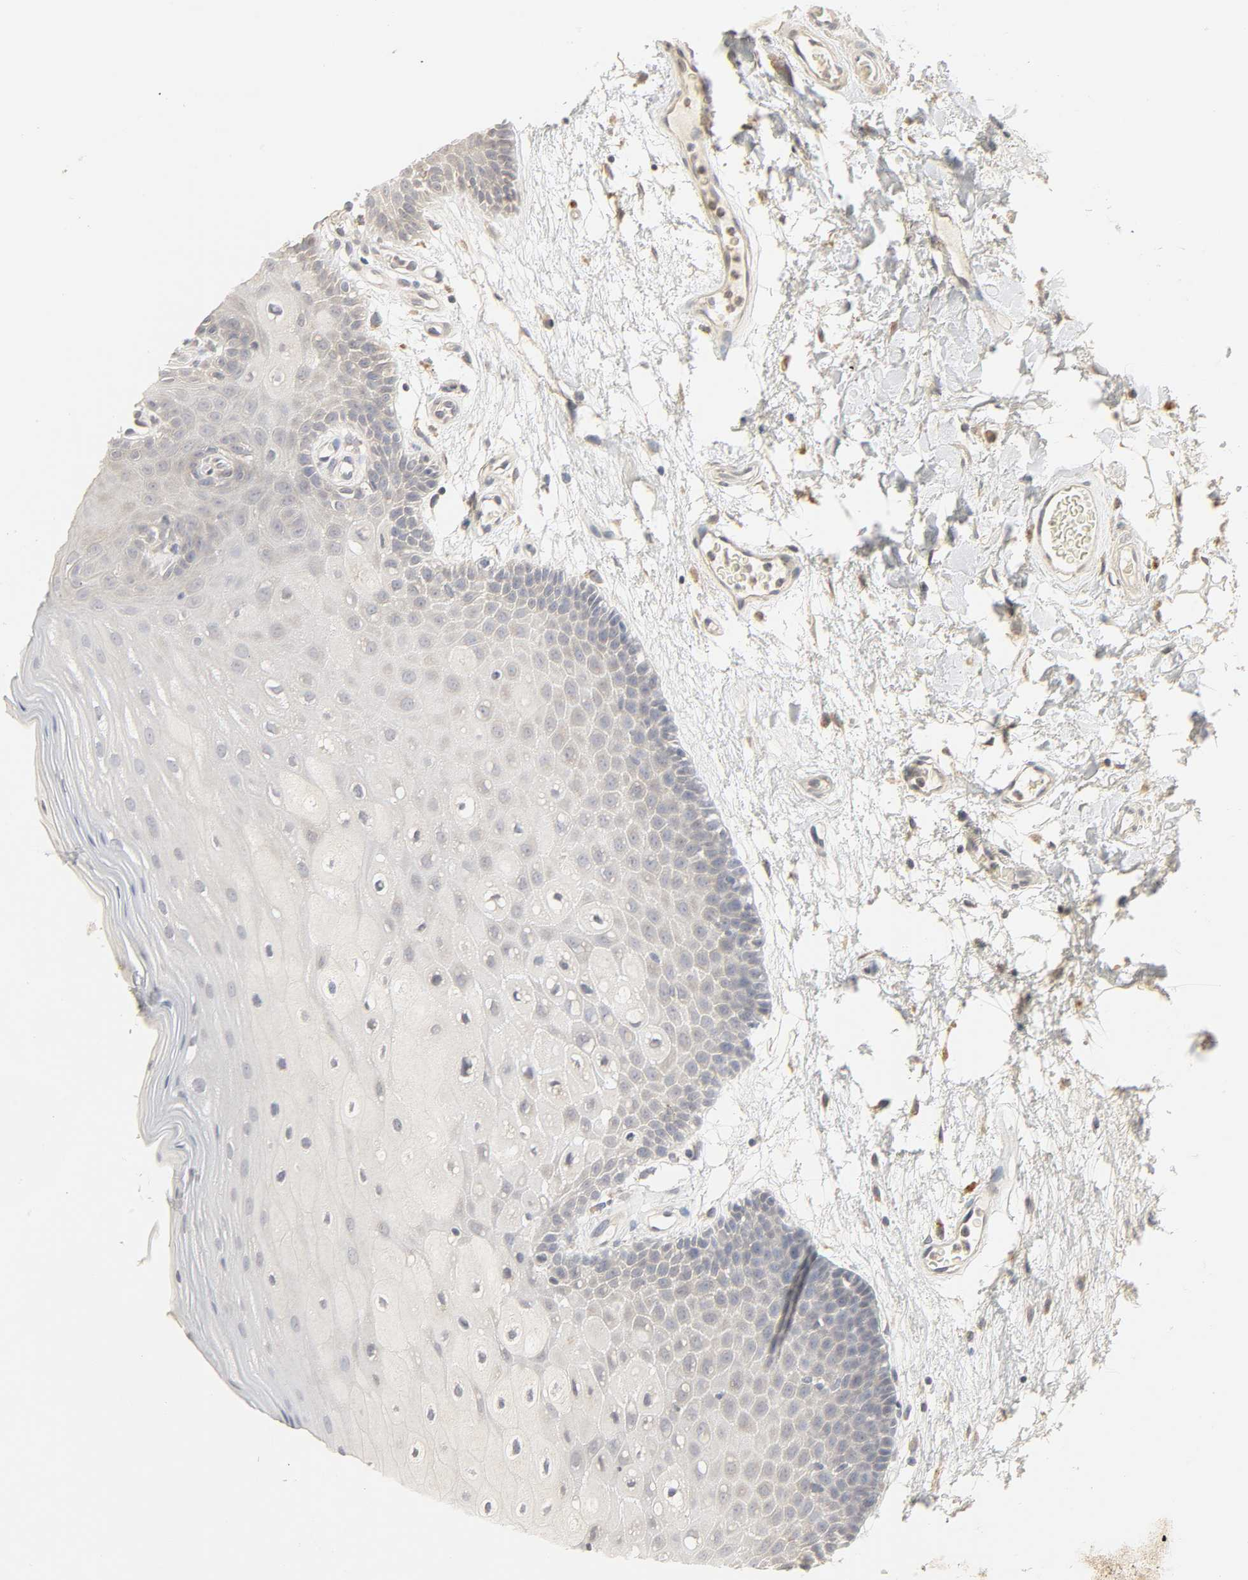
{"staining": {"intensity": "weak", "quantity": "<25%", "location": "cytoplasmic/membranous"}, "tissue": "oral mucosa", "cell_type": "Squamous epithelial cells", "image_type": "normal", "snomed": [{"axis": "morphology", "description": "Normal tissue, NOS"}, {"axis": "morphology", "description": "Squamous cell carcinoma, NOS"}, {"axis": "topography", "description": "Skeletal muscle"}, {"axis": "topography", "description": "Oral tissue"}, {"axis": "topography", "description": "Head-Neck"}], "caption": "Immunohistochemical staining of unremarkable oral mucosa demonstrates no significant staining in squamous epithelial cells.", "gene": "CLEC4E", "patient": {"sex": "male", "age": 71}}